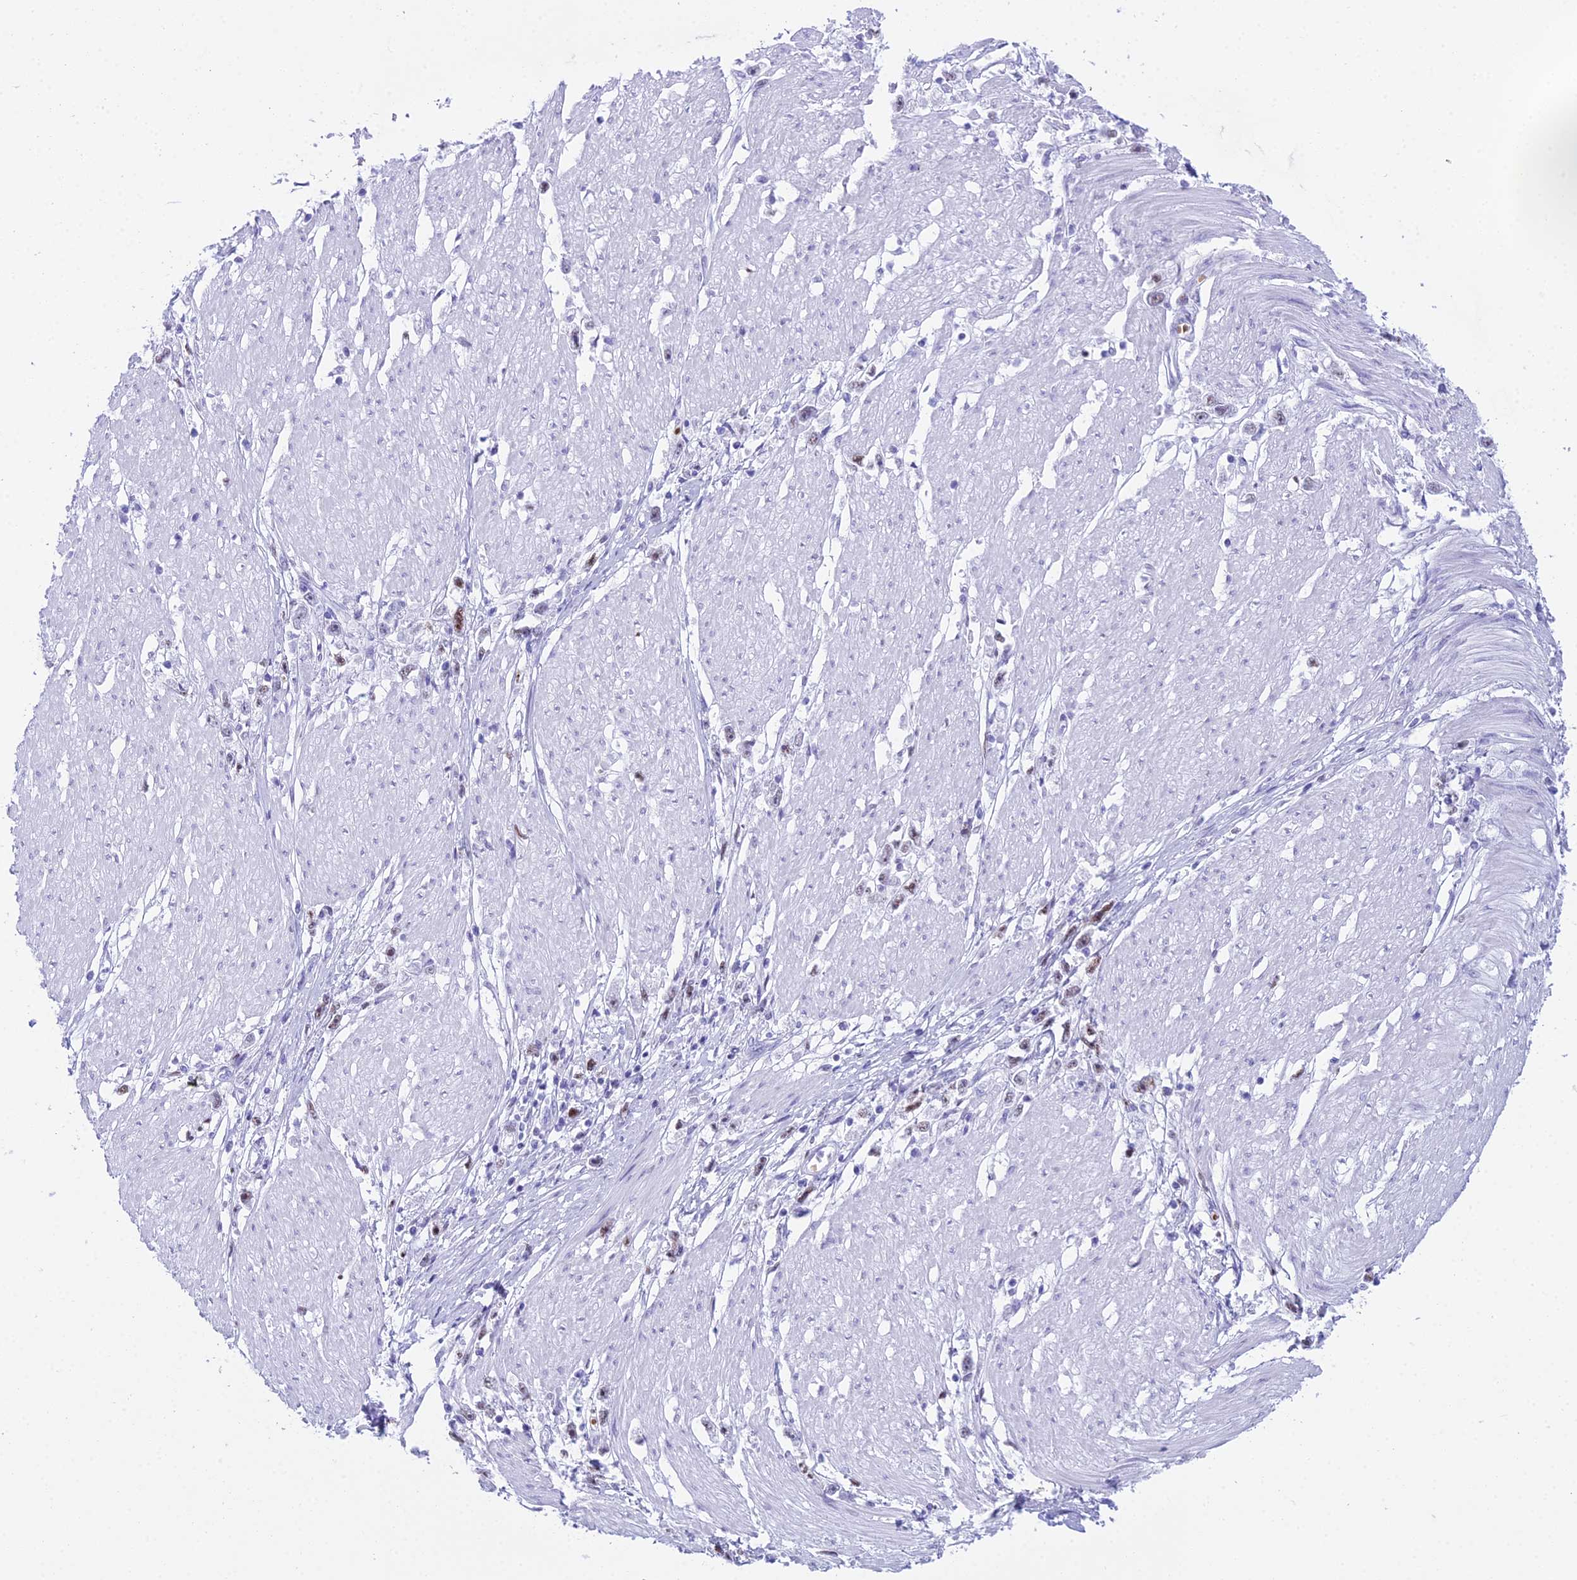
{"staining": {"intensity": "negative", "quantity": "none", "location": "none"}, "tissue": "stomach cancer", "cell_type": "Tumor cells", "image_type": "cancer", "snomed": [{"axis": "morphology", "description": "Adenocarcinoma, NOS"}, {"axis": "topography", "description": "Stomach"}], "caption": "The micrograph displays no staining of tumor cells in stomach cancer.", "gene": "RNPS1", "patient": {"sex": "female", "age": 59}}